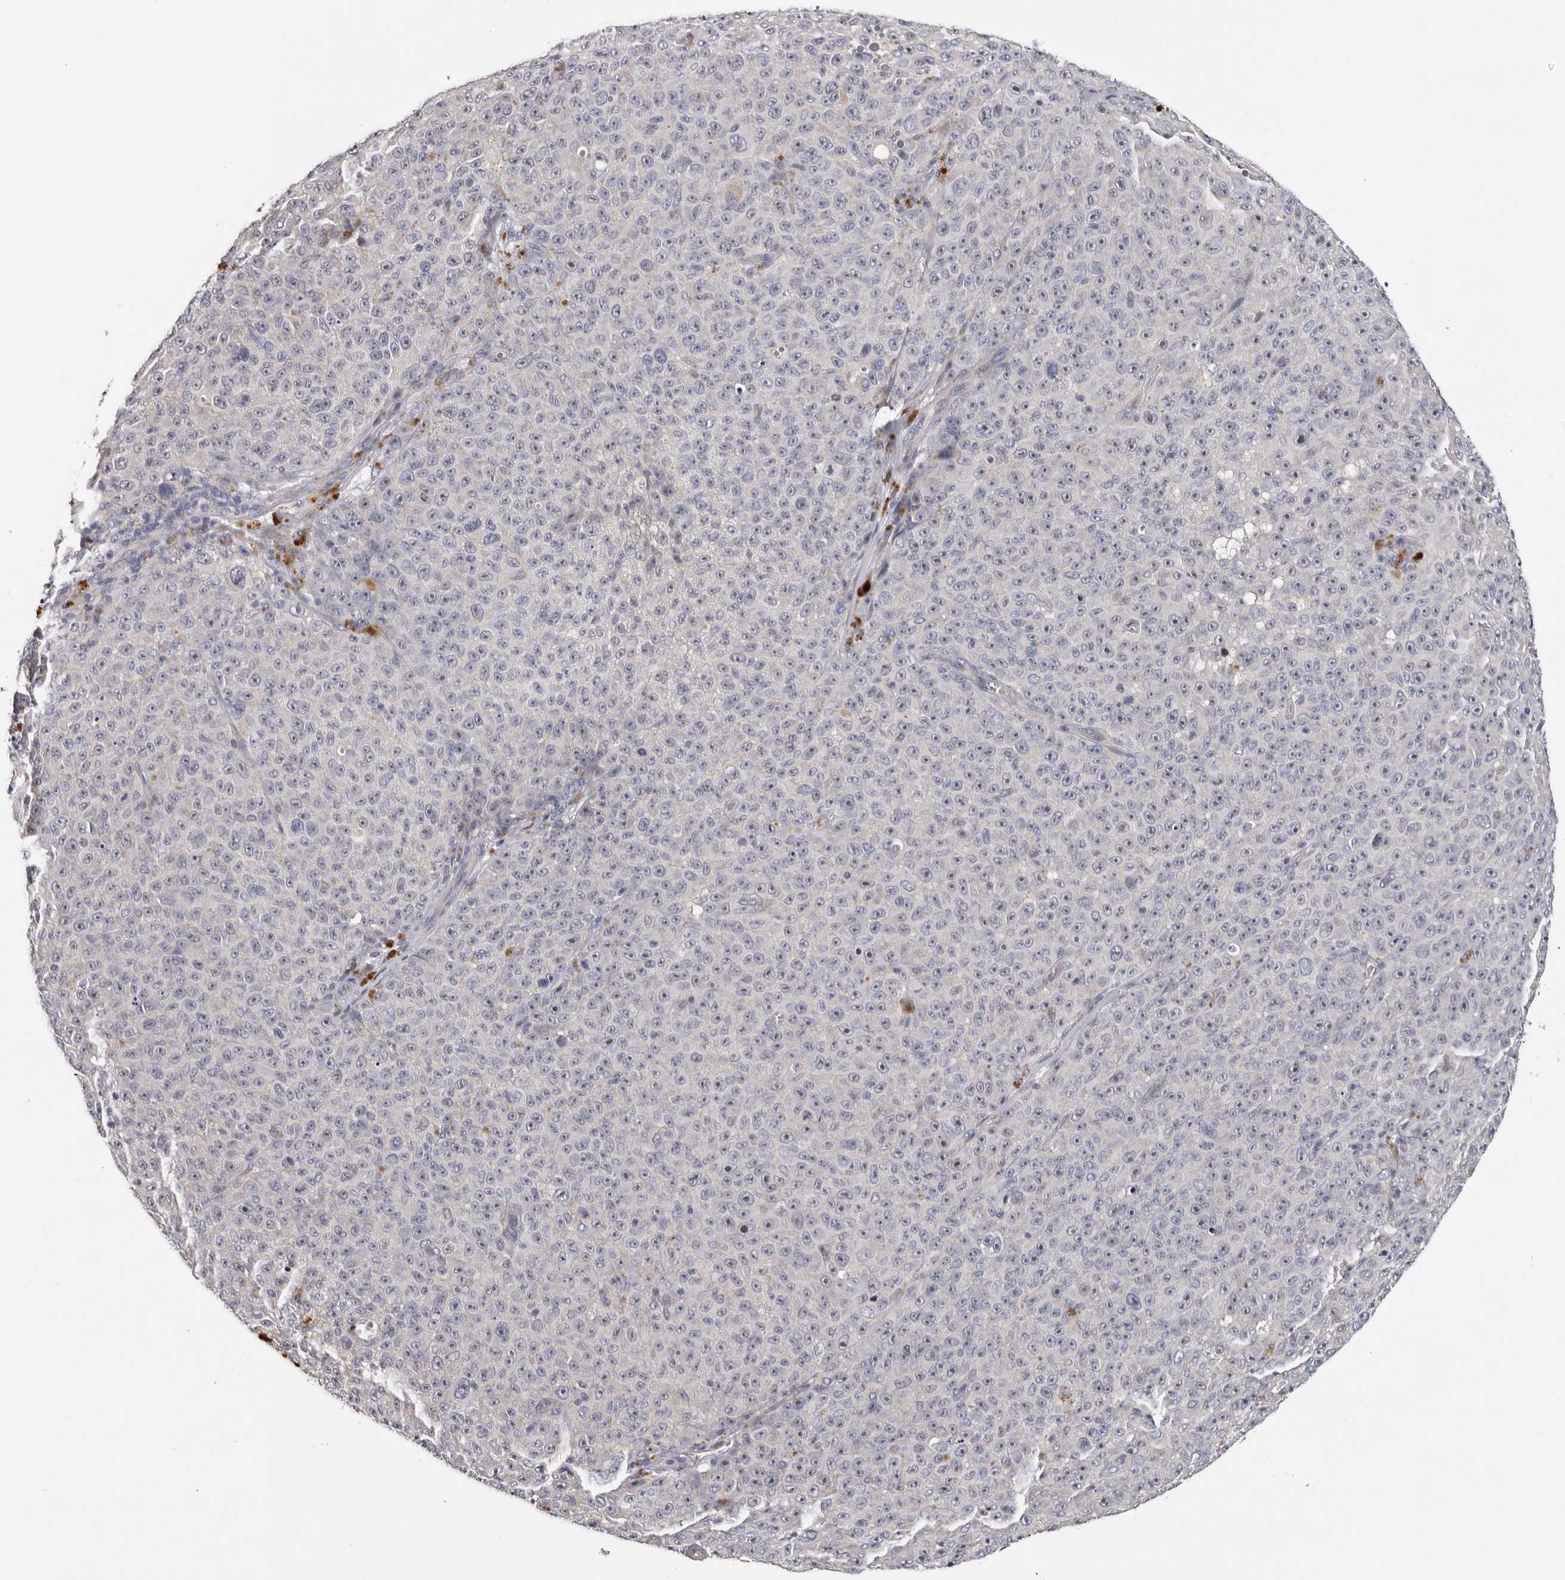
{"staining": {"intensity": "negative", "quantity": "none", "location": "none"}, "tissue": "melanoma", "cell_type": "Tumor cells", "image_type": "cancer", "snomed": [{"axis": "morphology", "description": "Malignant melanoma, NOS"}, {"axis": "topography", "description": "Skin"}], "caption": "IHC of malignant melanoma exhibits no positivity in tumor cells.", "gene": "KIF2B", "patient": {"sex": "female", "age": 82}}